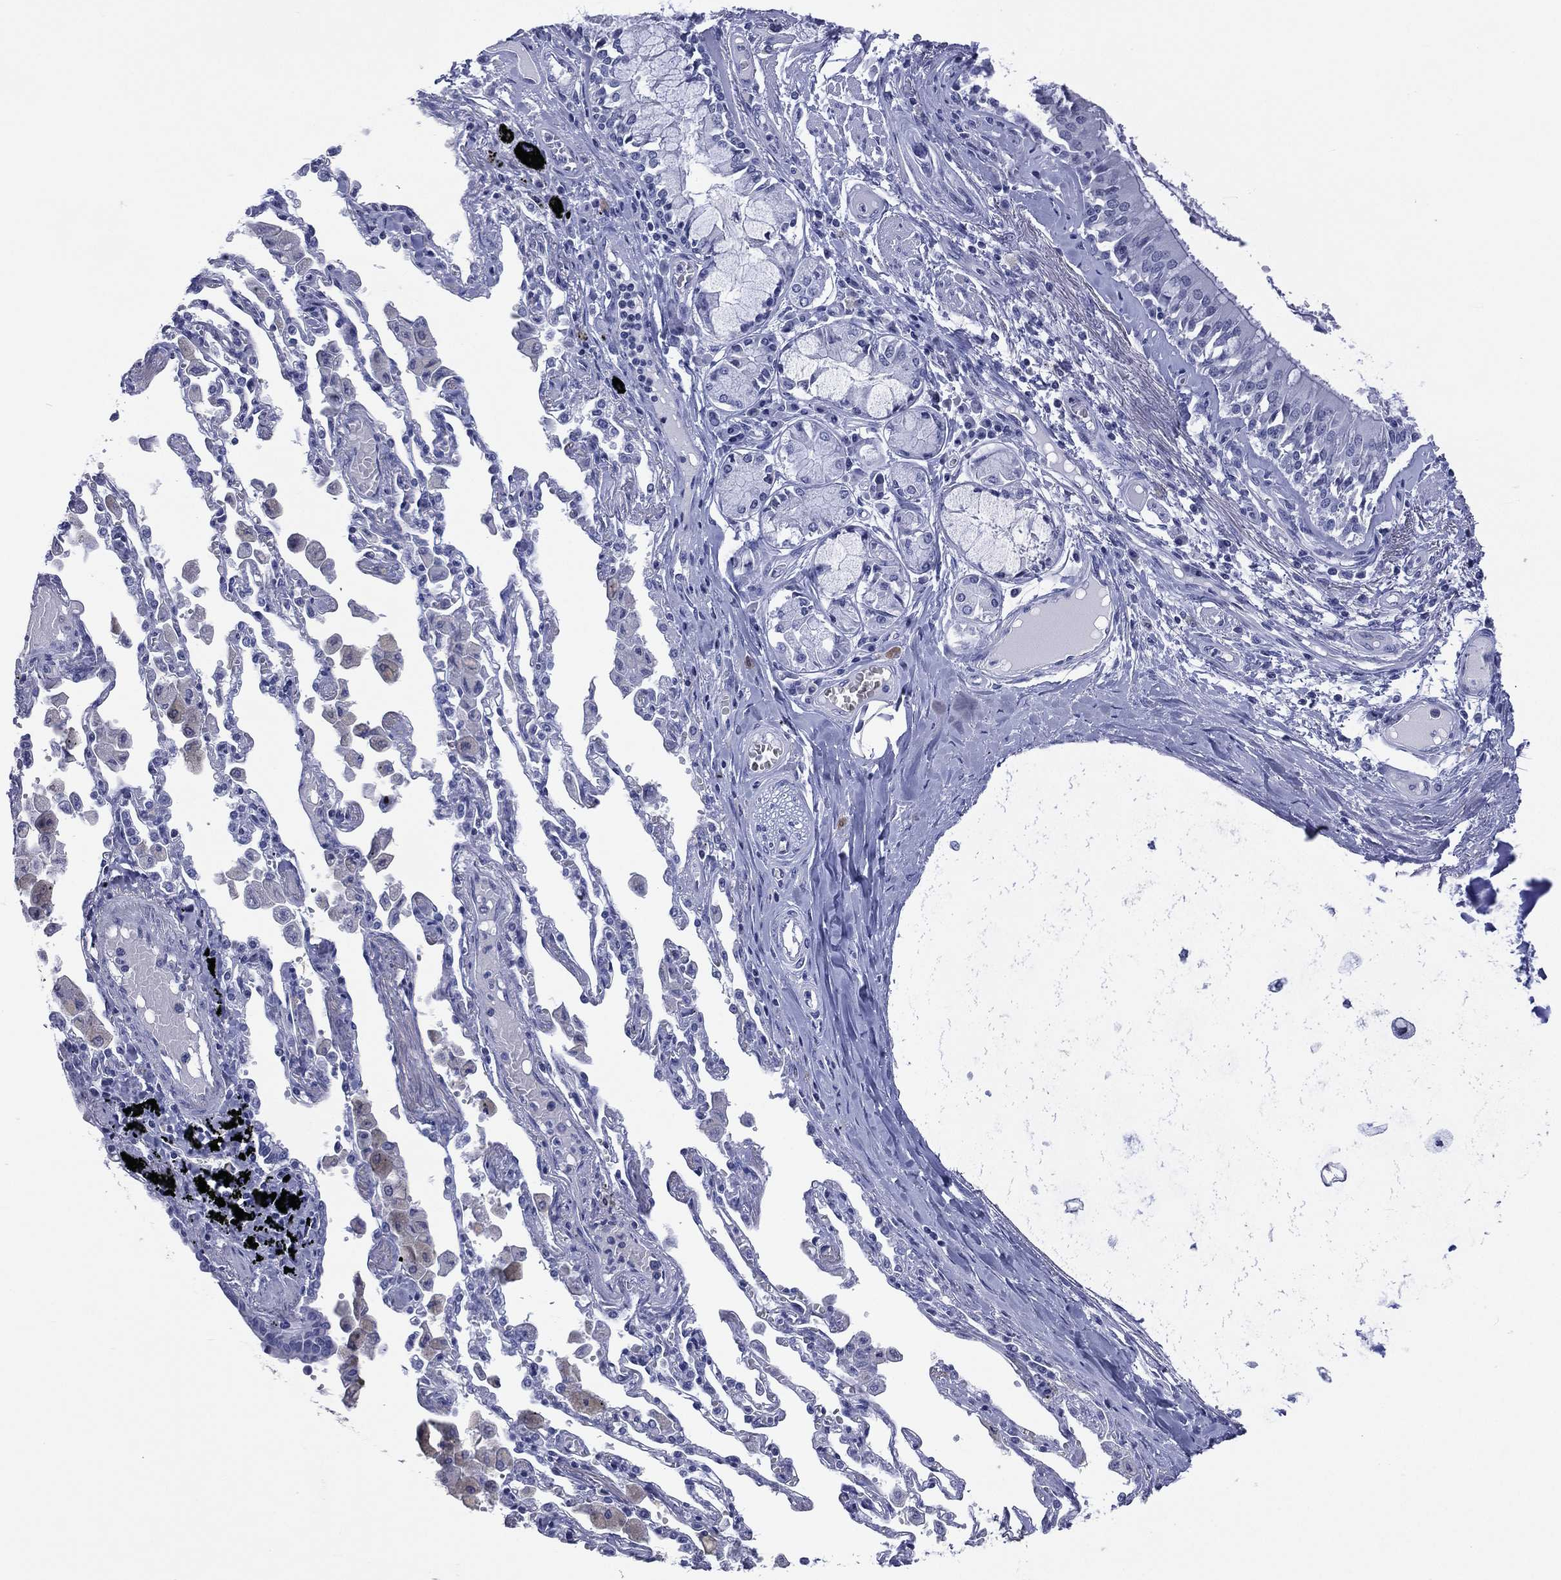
{"staining": {"intensity": "negative", "quantity": "none", "location": "none"}, "tissue": "bronchus", "cell_type": "Respiratory epithelial cells", "image_type": "normal", "snomed": [{"axis": "morphology", "description": "Normal tissue, NOS"}, {"axis": "morphology", "description": "Squamous cell carcinoma, NOS"}, {"axis": "topography", "description": "Cartilage tissue"}, {"axis": "topography", "description": "Bronchus"}, {"axis": "topography", "description": "Lung"}], "caption": "This is an IHC photomicrograph of benign bronchus. There is no staining in respiratory epithelial cells.", "gene": "SSX1", "patient": {"sex": "female", "age": 49}}